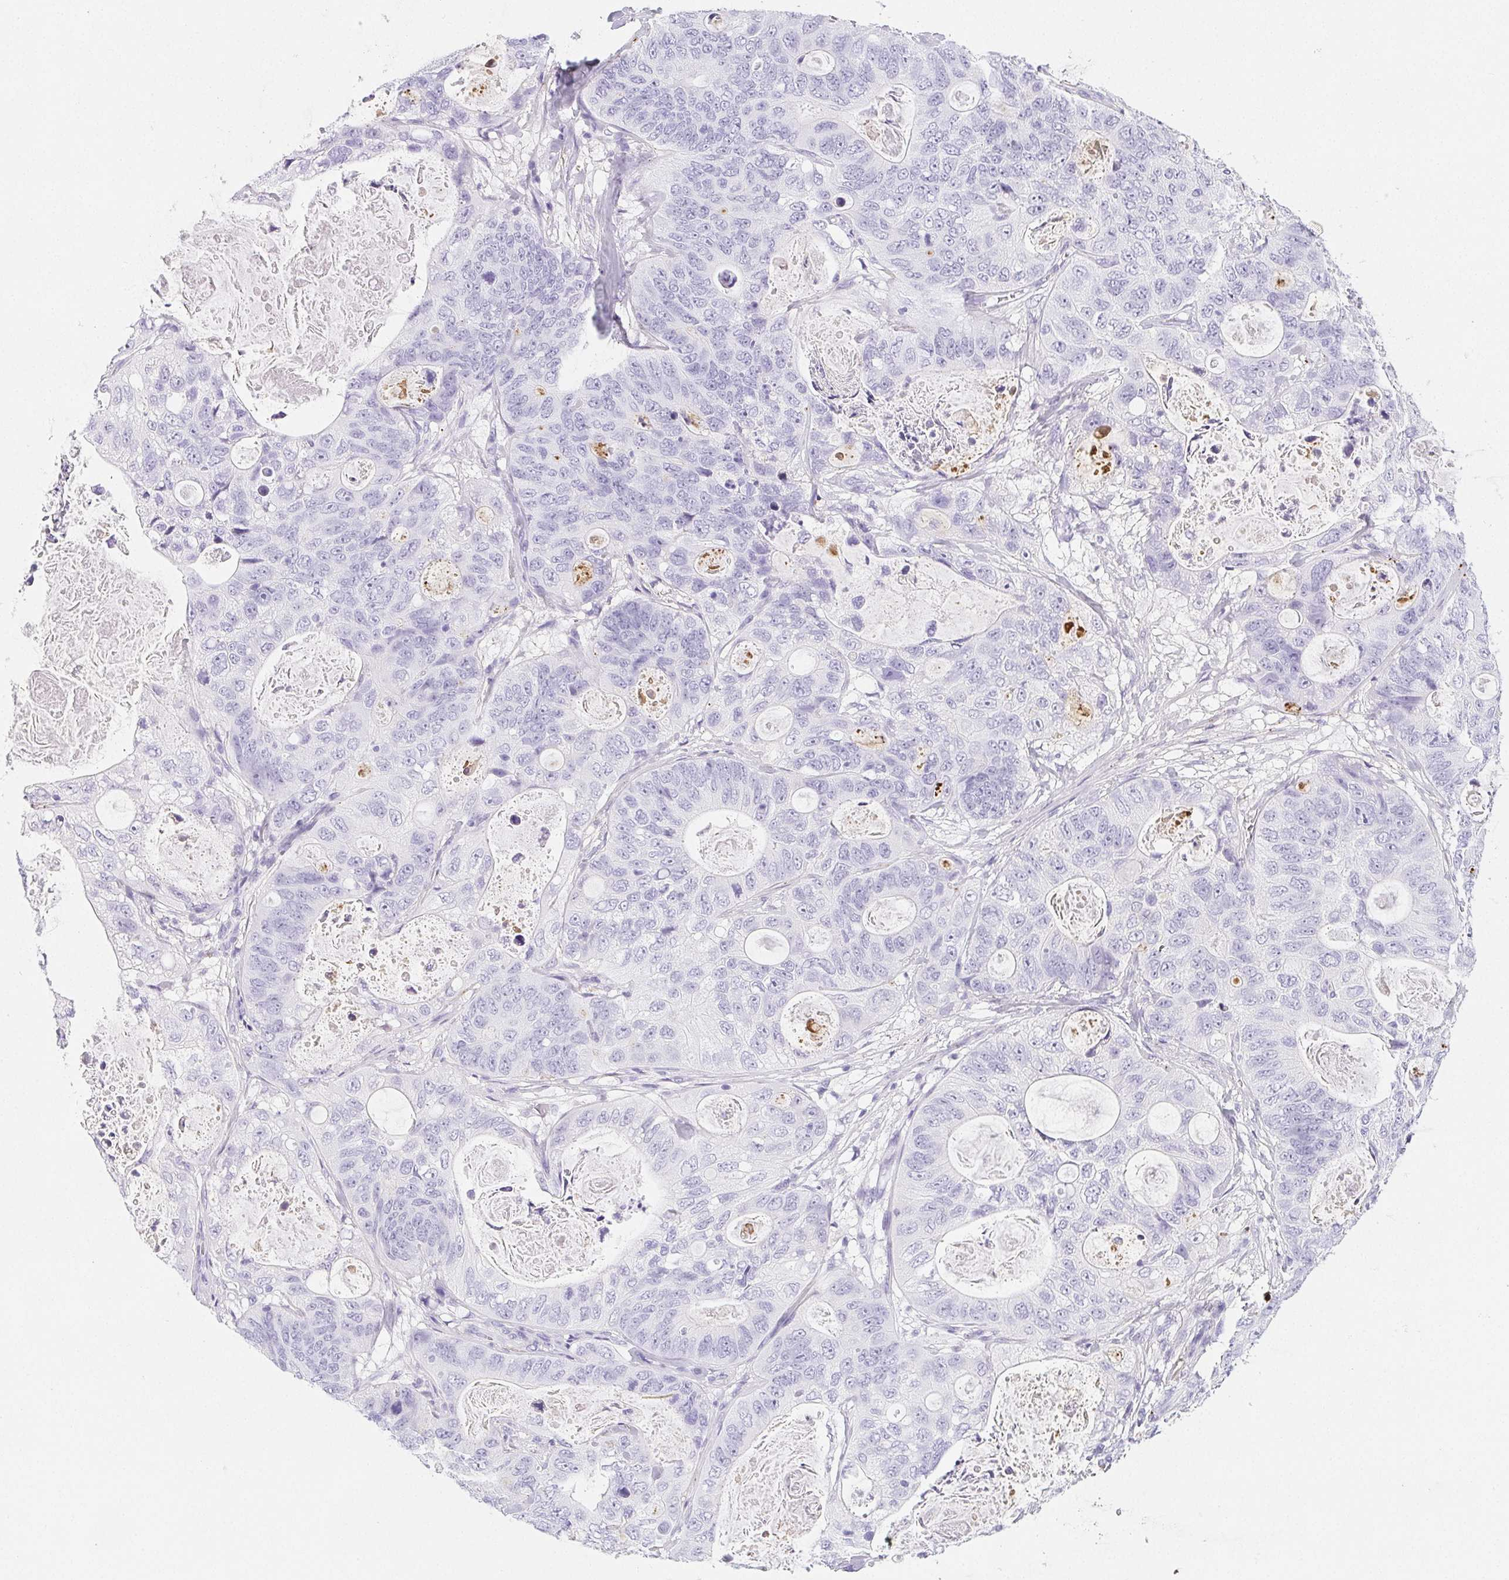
{"staining": {"intensity": "negative", "quantity": "none", "location": "none"}, "tissue": "stomach cancer", "cell_type": "Tumor cells", "image_type": "cancer", "snomed": [{"axis": "morphology", "description": "Normal tissue, NOS"}, {"axis": "morphology", "description": "Adenocarcinoma, NOS"}, {"axis": "topography", "description": "Stomach"}], "caption": "Tumor cells show no significant expression in stomach cancer.", "gene": "VTN", "patient": {"sex": "female", "age": 89}}